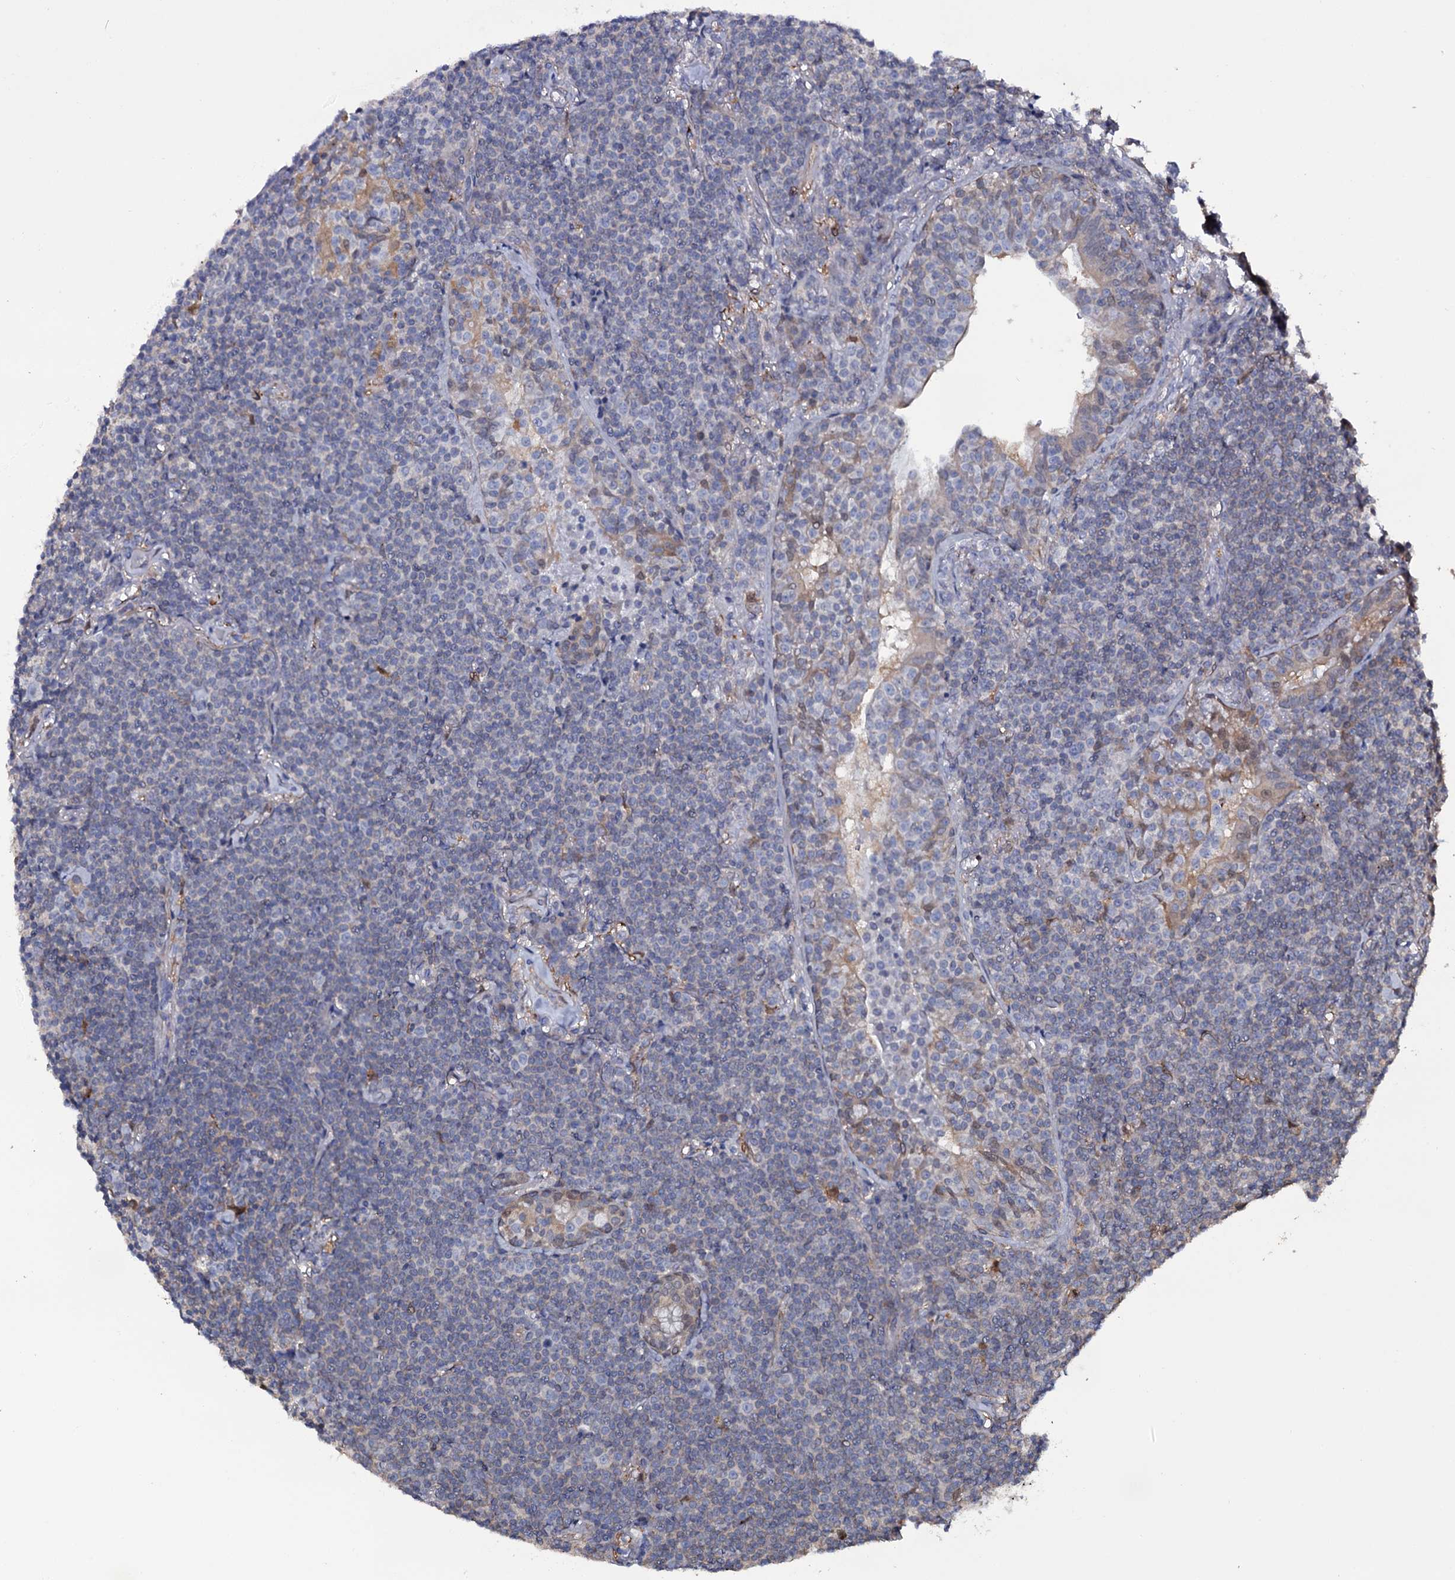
{"staining": {"intensity": "negative", "quantity": "none", "location": "none"}, "tissue": "lymphoma", "cell_type": "Tumor cells", "image_type": "cancer", "snomed": [{"axis": "morphology", "description": "Malignant lymphoma, non-Hodgkin's type, Low grade"}, {"axis": "topography", "description": "Lung"}], "caption": "High magnification brightfield microscopy of lymphoma stained with DAB (3,3'-diaminobenzidine) (brown) and counterstained with hematoxylin (blue): tumor cells show no significant positivity. The staining was performed using DAB (3,3'-diaminobenzidine) to visualize the protein expression in brown, while the nuclei were stained in blue with hematoxylin (Magnification: 20x).", "gene": "CRYL1", "patient": {"sex": "female", "age": 71}}